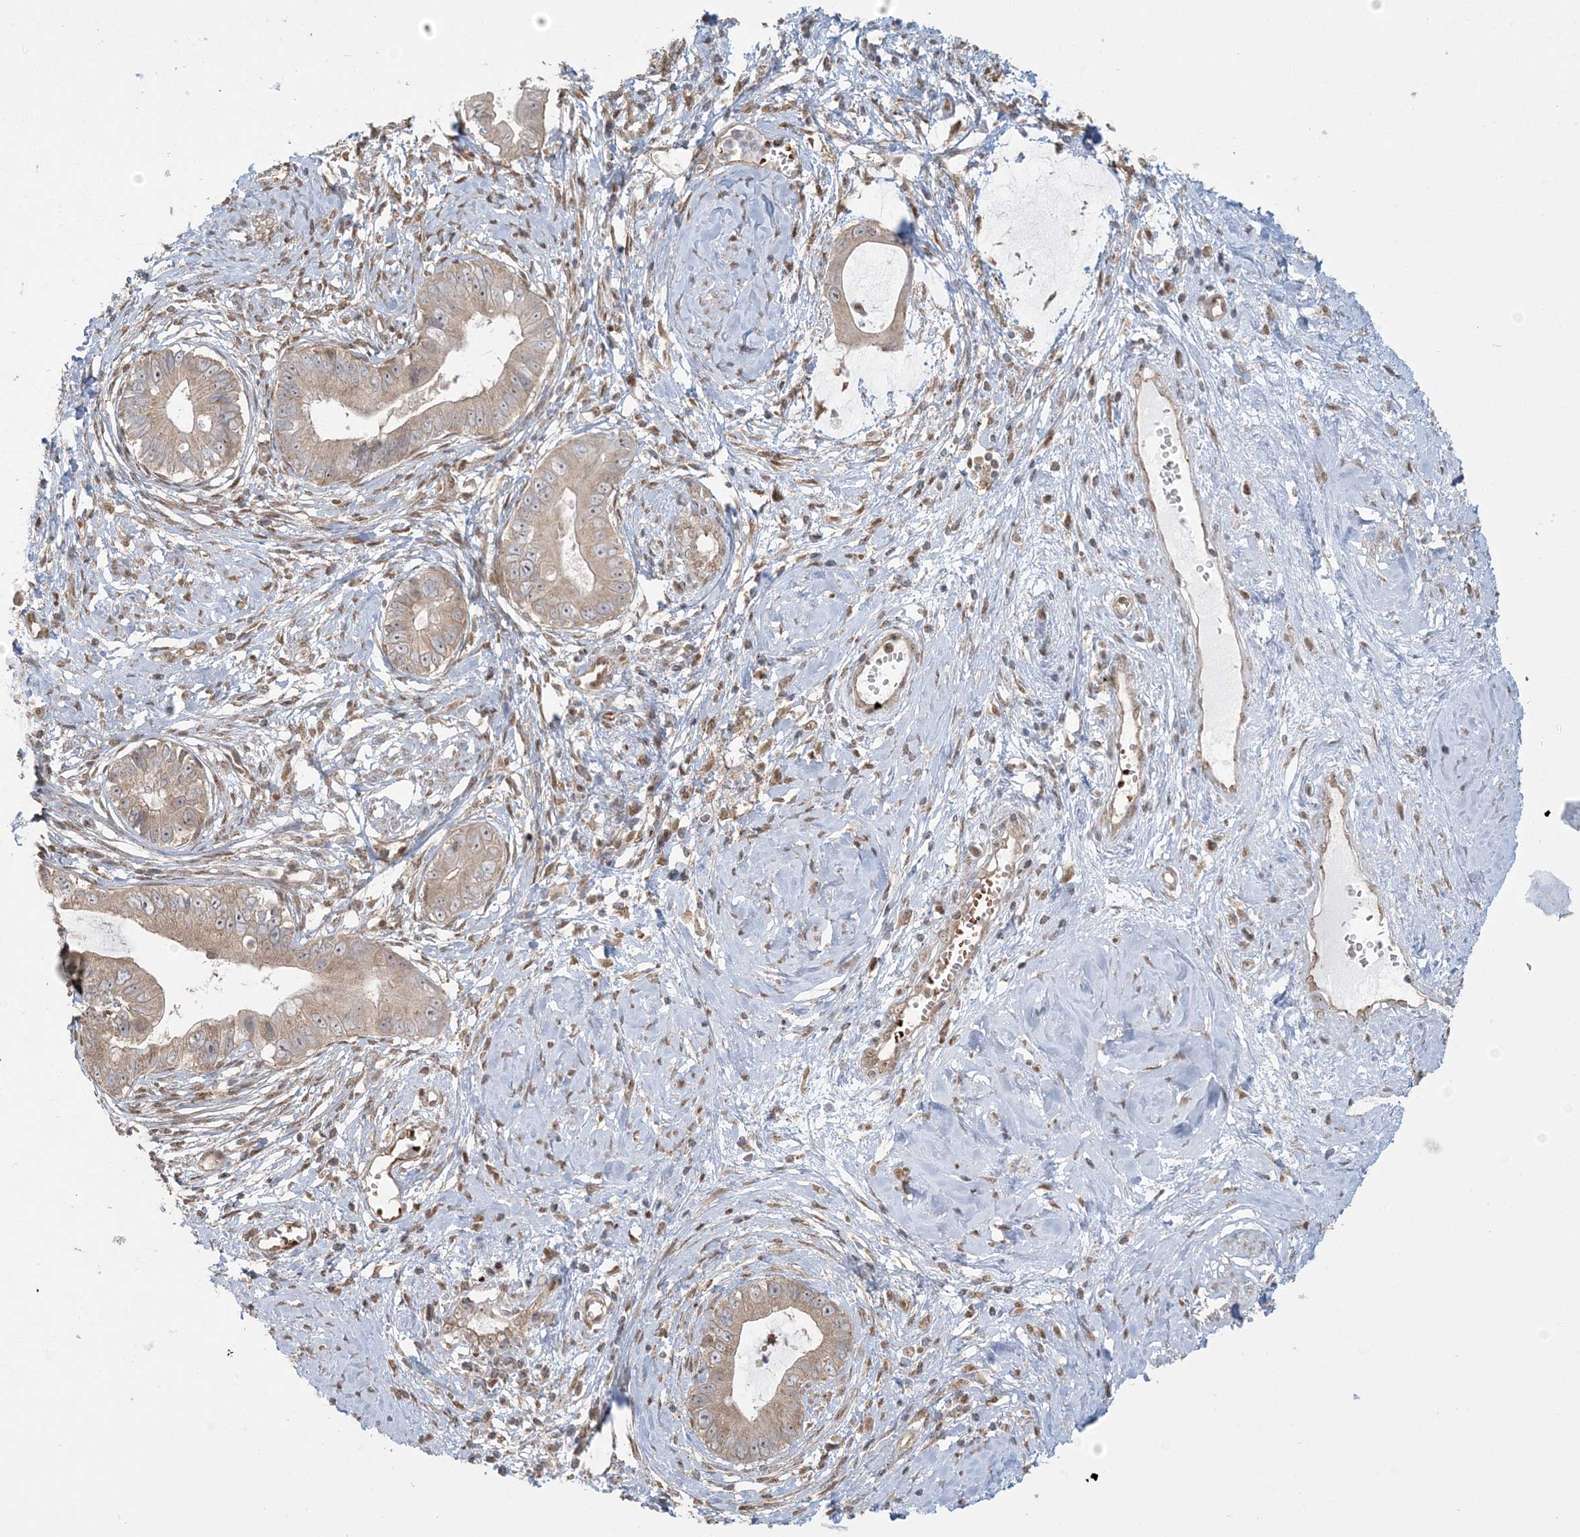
{"staining": {"intensity": "weak", "quantity": ">75%", "location": "cytoplasmic/membranous"}, "tissue": "cervical cancer", "cell_type": "Tumor cells", "image_type": "cancer", "snomed": [{"axis": "morphology", "description": "Adenocarcinoma, NOS"}, {"axis": "topography", "description": "Cervix"}], "caption": "Tumor cells demonstrate low levels of weak cytoplasmic/membranous staining in approximately >75% of cells in adenocarcinoma (cervical).", "gene": "ABCF3", "patient": {"sex": "female", "age": 44}}